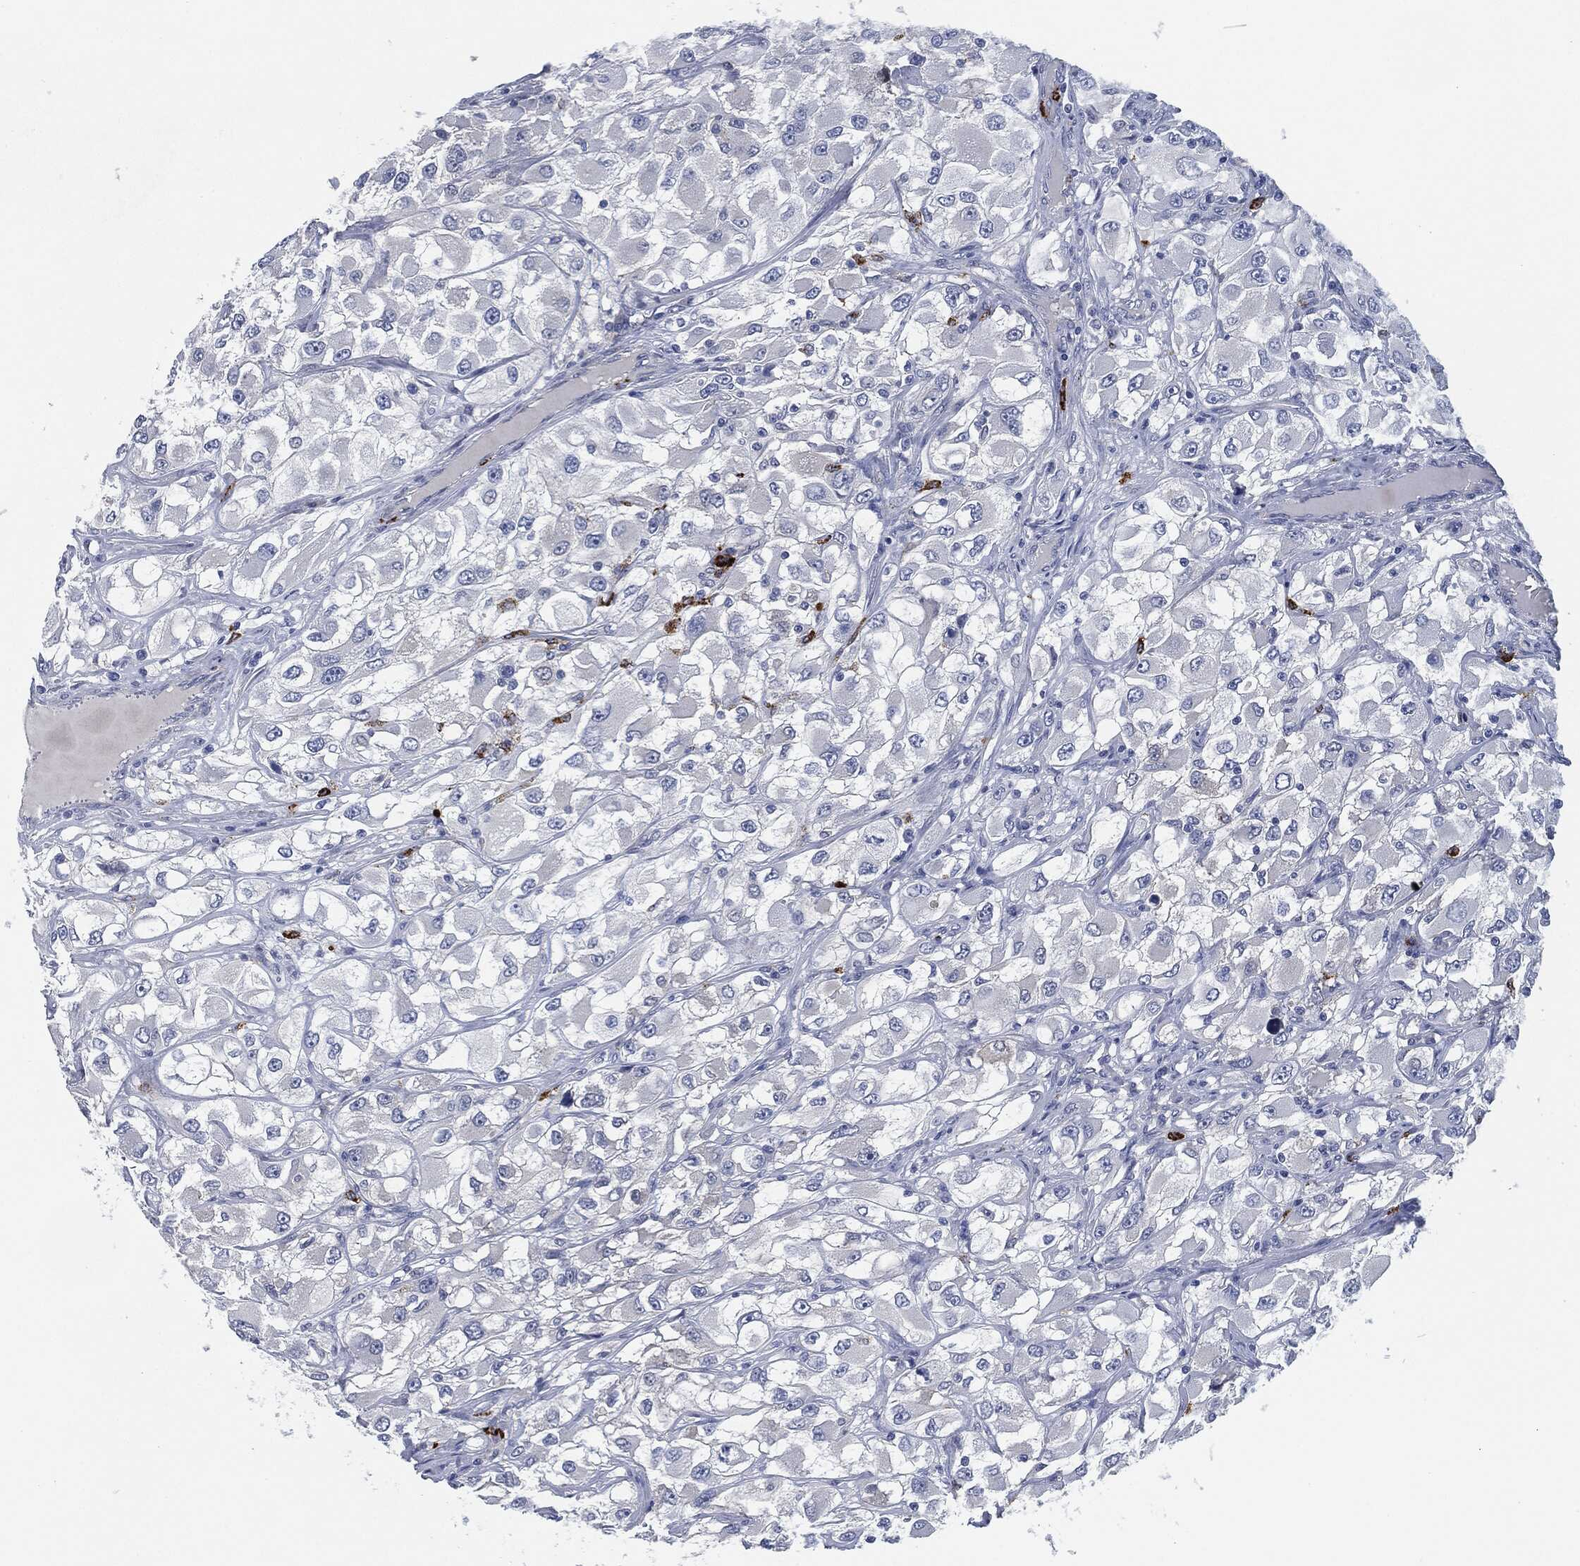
{"staining": {"intensity": "negative", "quantity": "none", "location": "none"}, "tissue": "renal cancer", "cell_type": "Tumor cells", "image_type": "cancer", "snomed": [{"axis": "morphology", "description": "Adenocarcinoma, NOS"}, {"axis": "topography", "description": "Kidney"}], "caption": "Photomicrograph shows no significant protein expression in tumor cells of renal adenocarcinoma.", "gene": "MPO", "patient": {"sex": "female", "age": 52}}